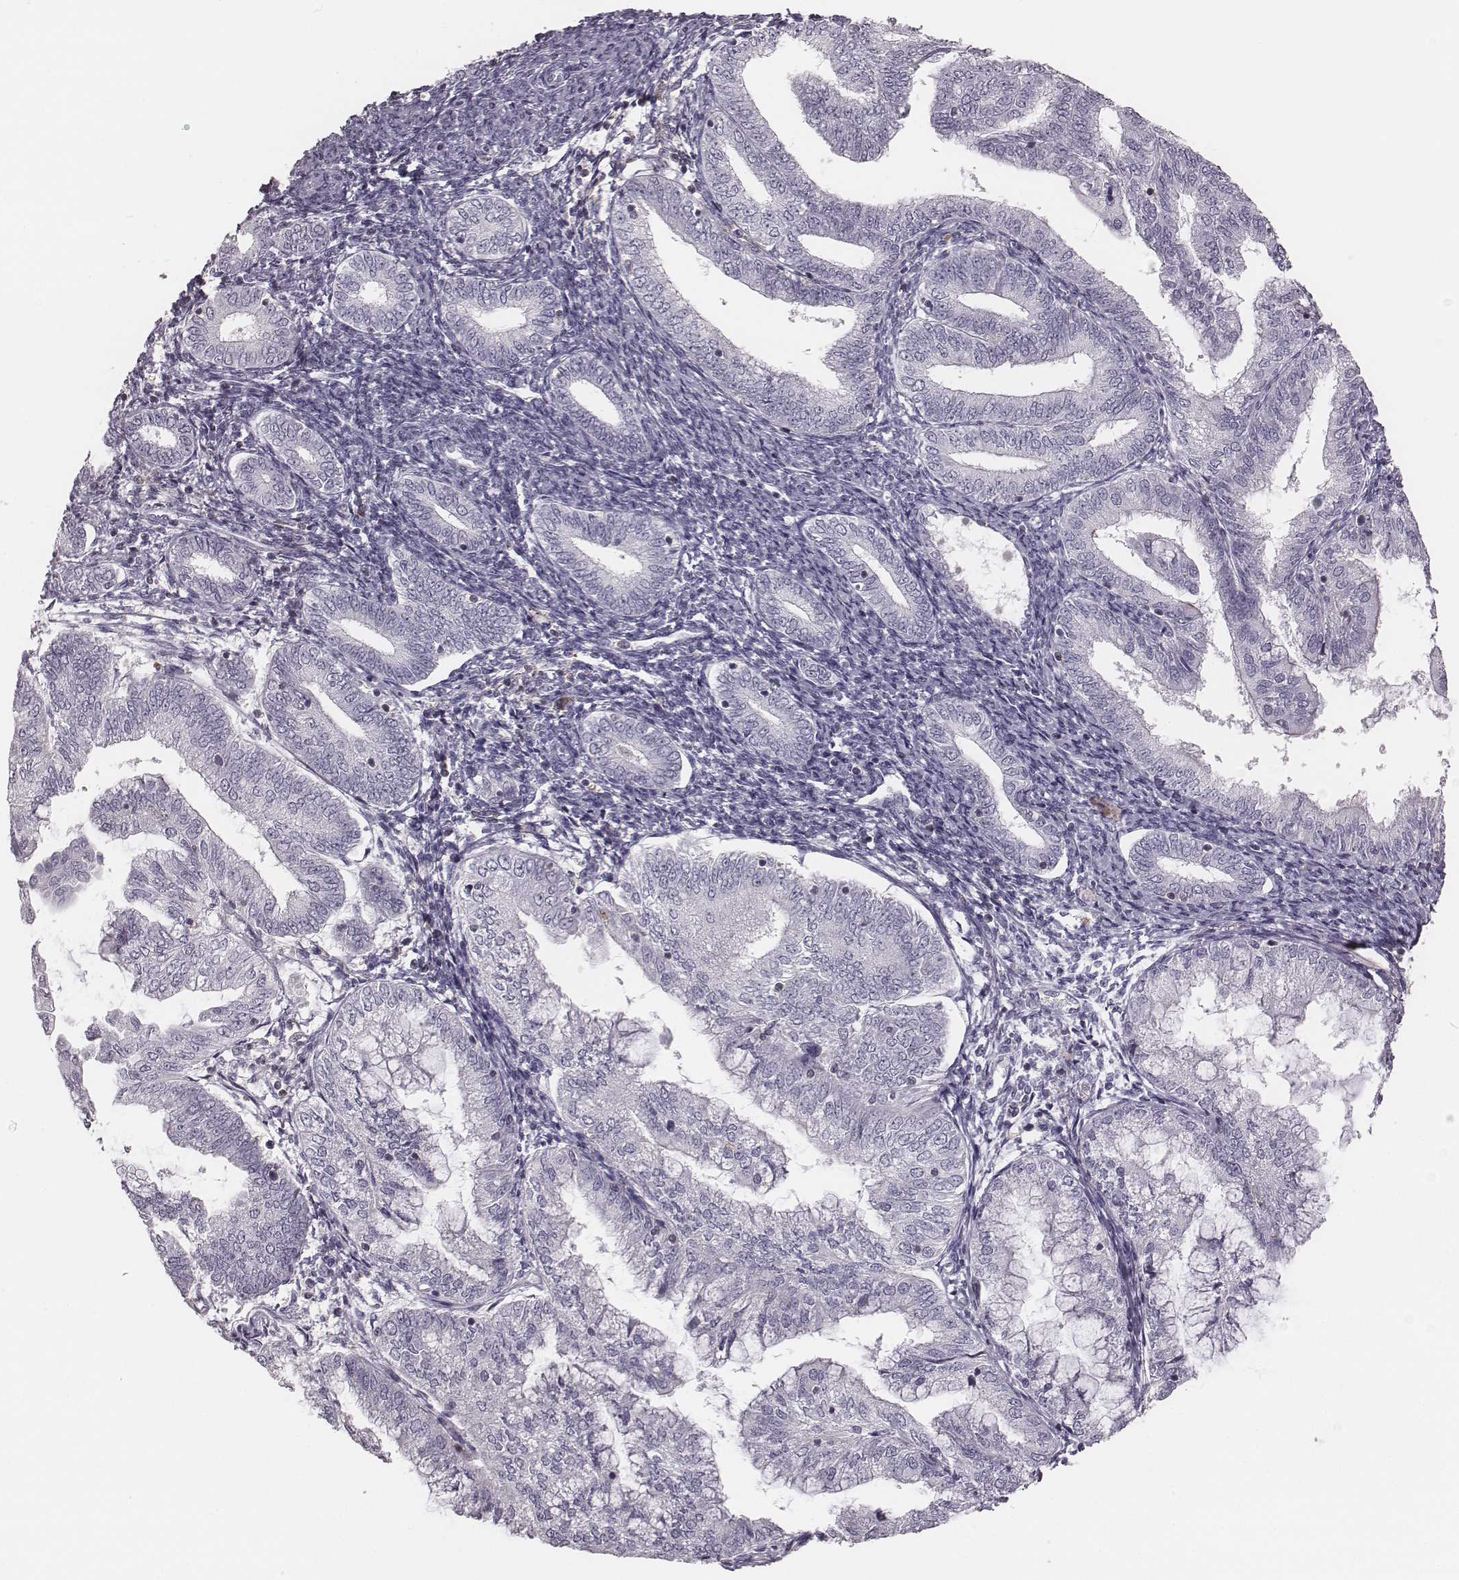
{"staining": {"intensity": "negative", "quantity": "none", "location": "none"}, "tissue": "endometrial cancer", "cell_type": "Tumor cells", "image_type": "cancer", "snomed": [{"axis": "morphology", "description": "Adenocarcinoma, NOS"}, {"axis": "topography", "description": "Endometrium"}], "caption": "There is no significant staining in tumor cells of adenocarcinoma (endometrial). (DAB (3,3'-diaminobenzidine) IHC, high magnification).", "gene": "ZNF365", "patient": {"sex": "female", "age": 55}}